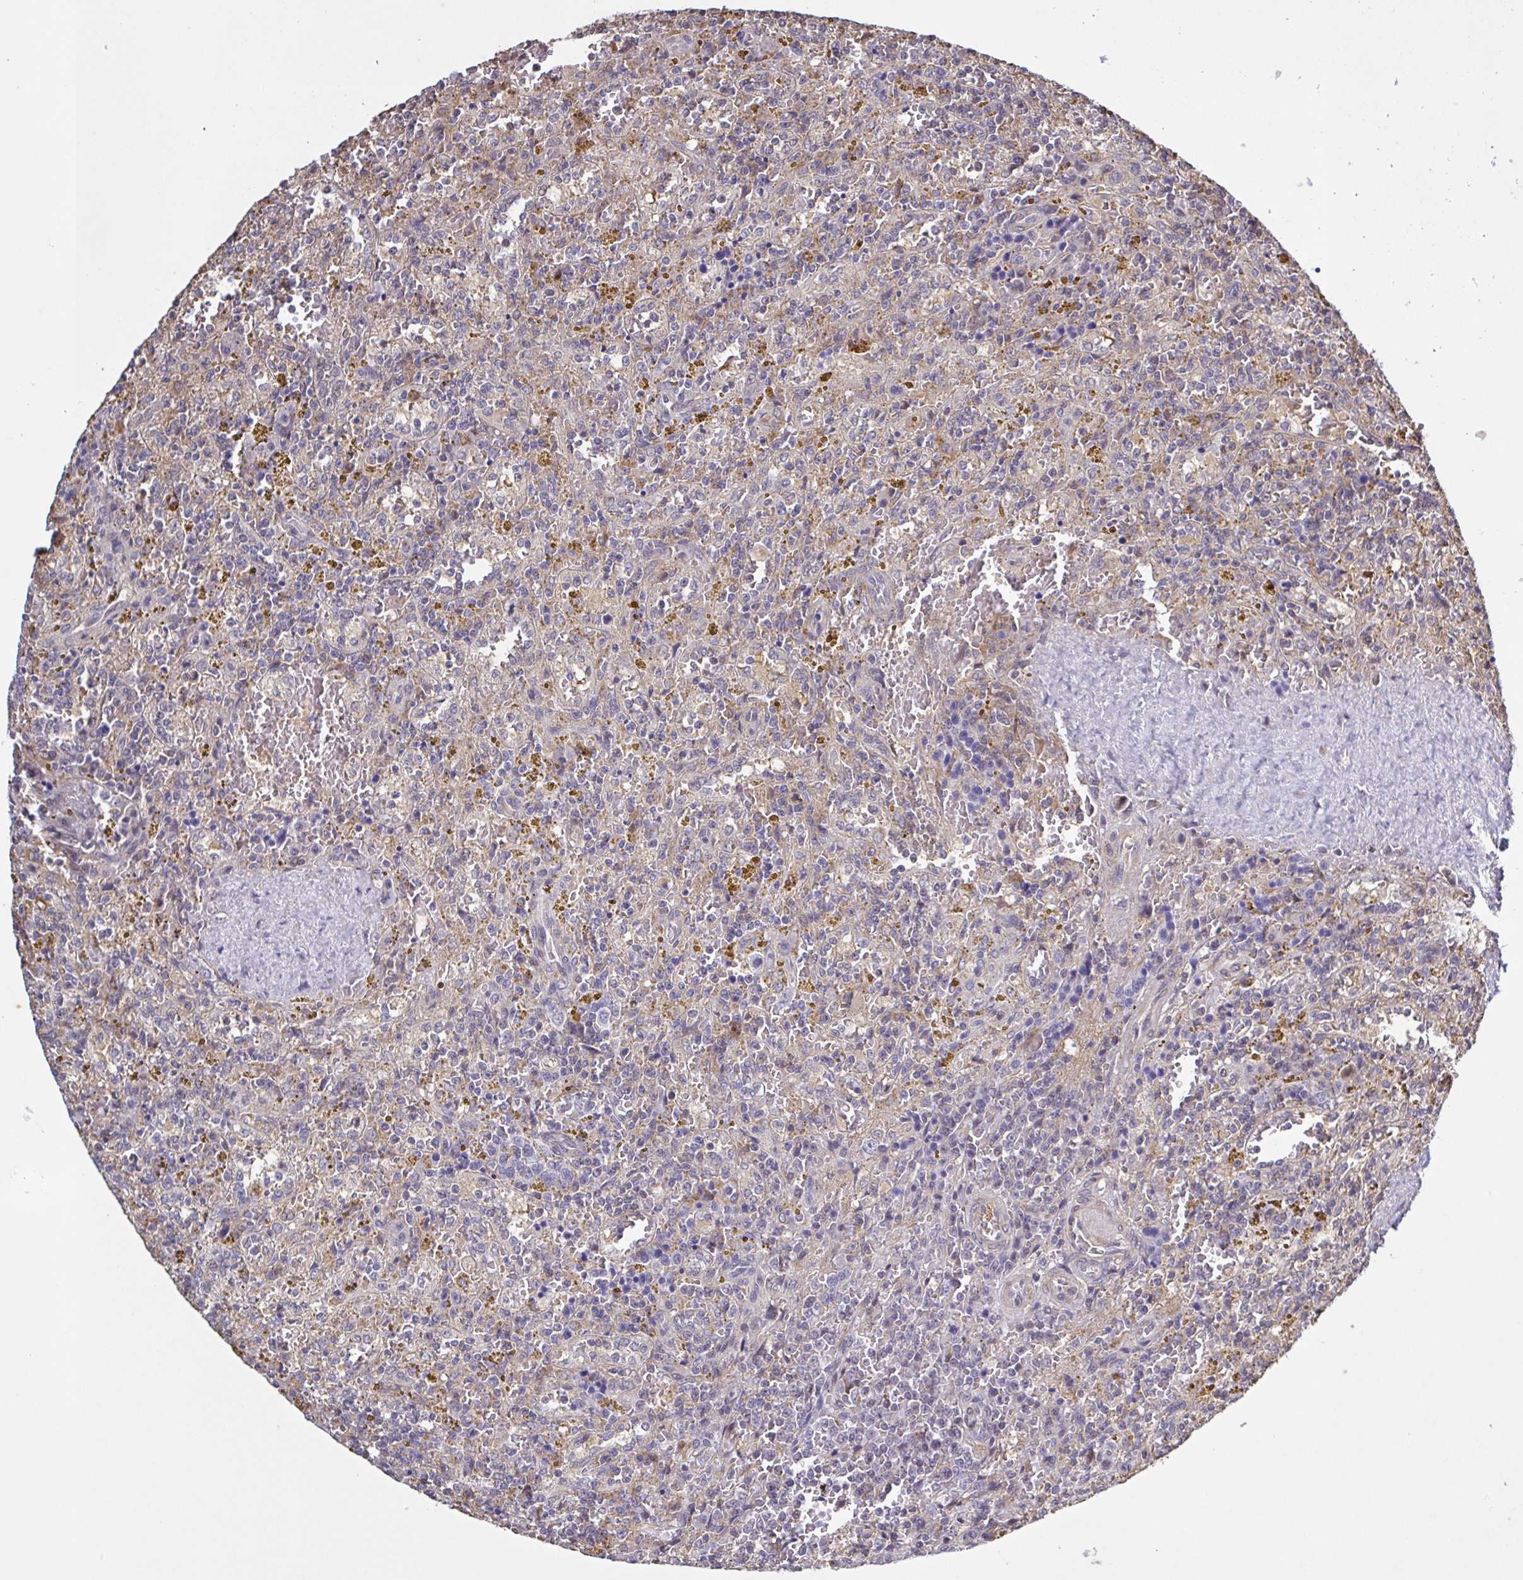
{"staining": {"intensity": "negative", "quantity": "none", "location": "none"}, "tissue": "lymphoma", "cell_type": "Tumor cells", "image_type": "cancer", "snomed": [{"axis": "morphology", "description": "Malignant lymphoma, non-Hodgkin's type, Low grade"}, {"axis": "topography", "description": "Spleen"}], "caption": "IHC of lymphoma displays no expression in tumor cells.", "gene": "ZNF200", "patient": {"sex": "female", "age": 65}}